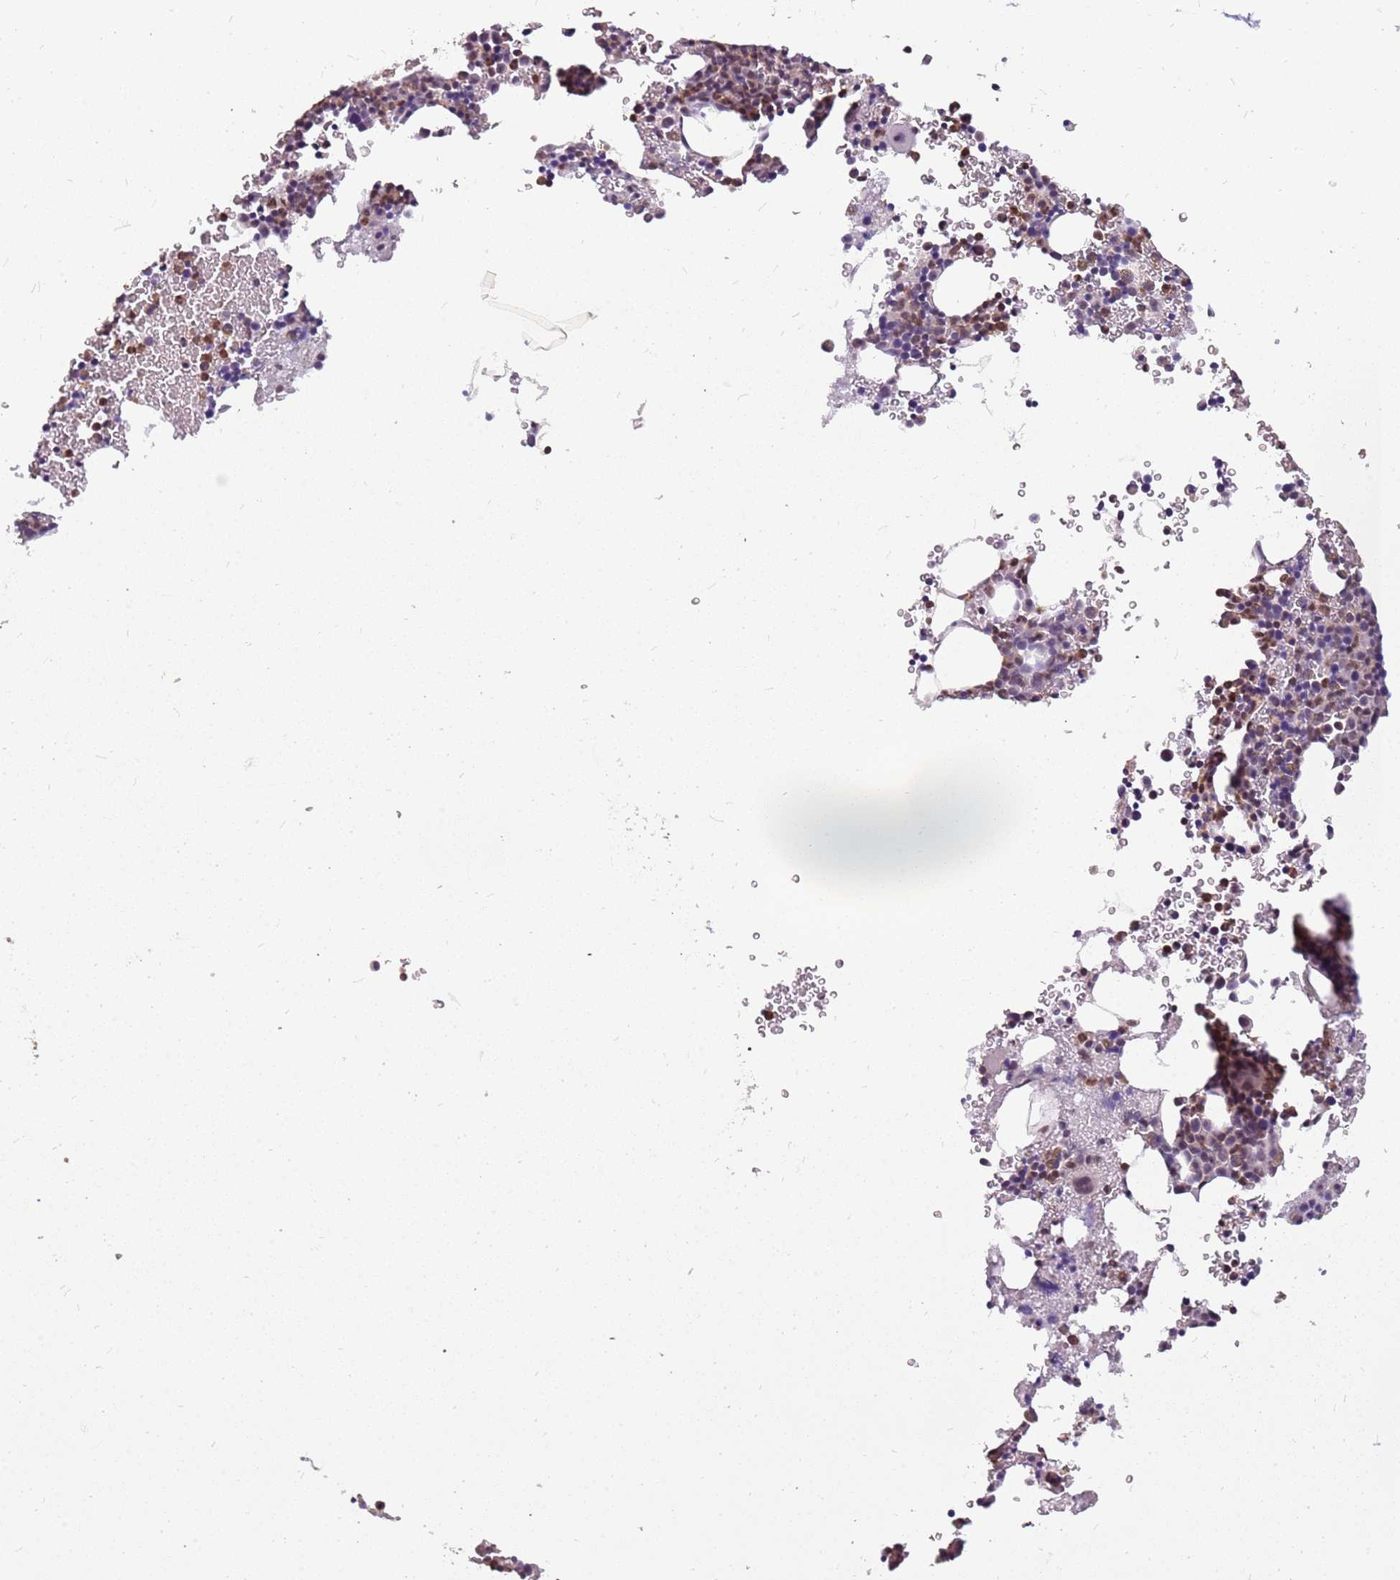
{"staining": {"intensity": "moderate", "quantity": "<25%", "location": "cytoplasmic/membranous,nuclear"}, "tissue": "bone marrow", "cell_type": "Hematopoietic cells", "image_type": "normal", "snomed": [{"axis": "morphology", "description": "Normal tissue, NOS"}, {"axis": "topography", "description": "Bone marrow"}], "caption": "This photomicrograph exhibits IHC staining of benign human bone marrow, with low moderate cytoplasmic/membranous,nuclear positivity in about <25% of hematopoietic cells.", "gene": "GBP2", "patient": {"sex": "male", "age": 41}}